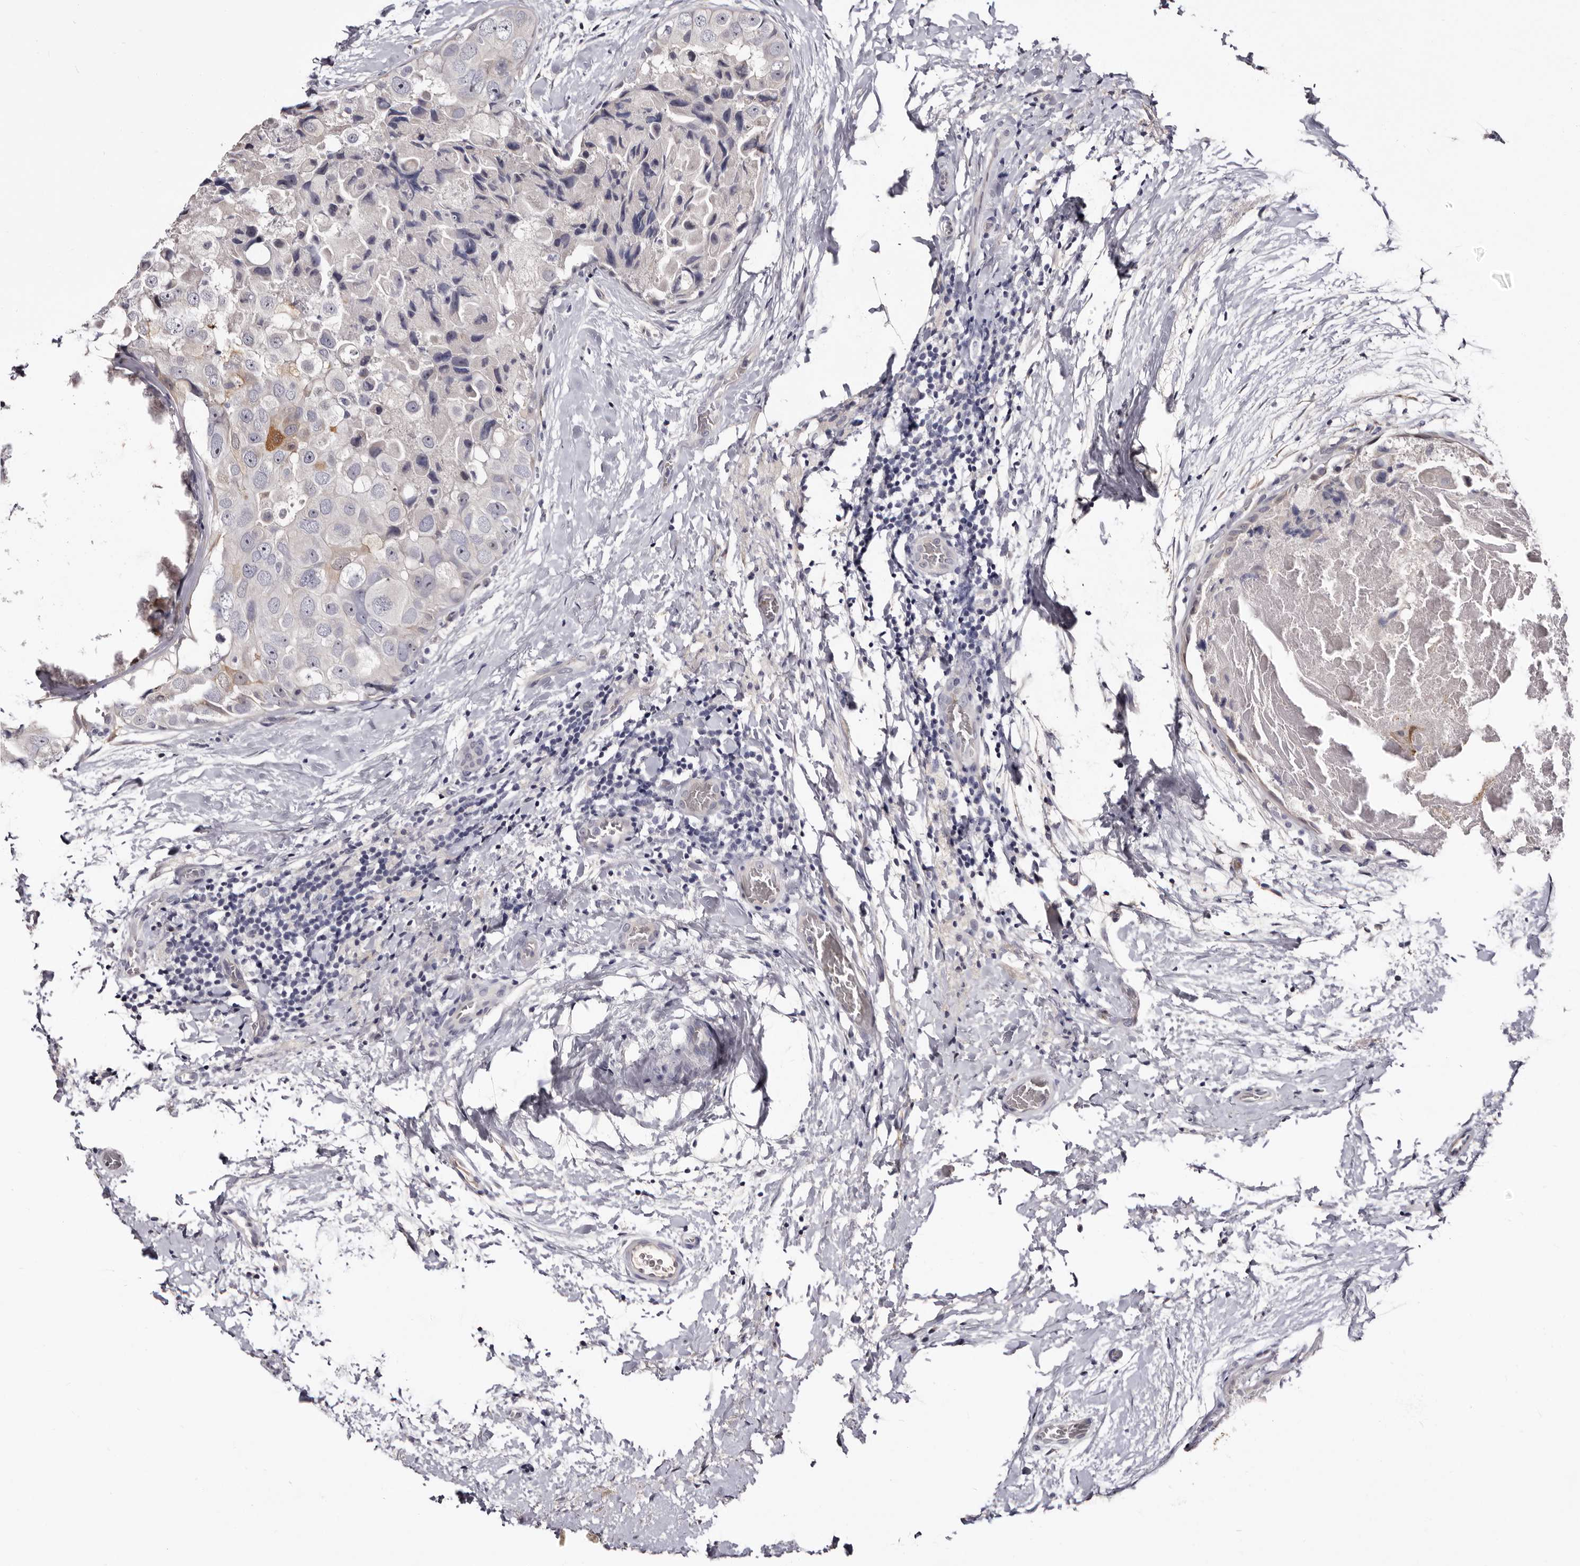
{"staining": {"intensity": "negative", "quantity": "none", "location": "none"}, "tissue": "breast cancer", "cell_type": "Tumor cells", "image_type": "cancer", "snomed": [{"axis": "morphology", "description": "Duct carcinoma"}, {"axis": "topography", "description": "Breast"}], "caption": "Human infiltrating ductal carcinoma (breast) stained for a protein using immunohistochemistry exhibits no expression in tumor cells.", "gene": "BPGM", "patient": {"sex": "female", "age": 62}}